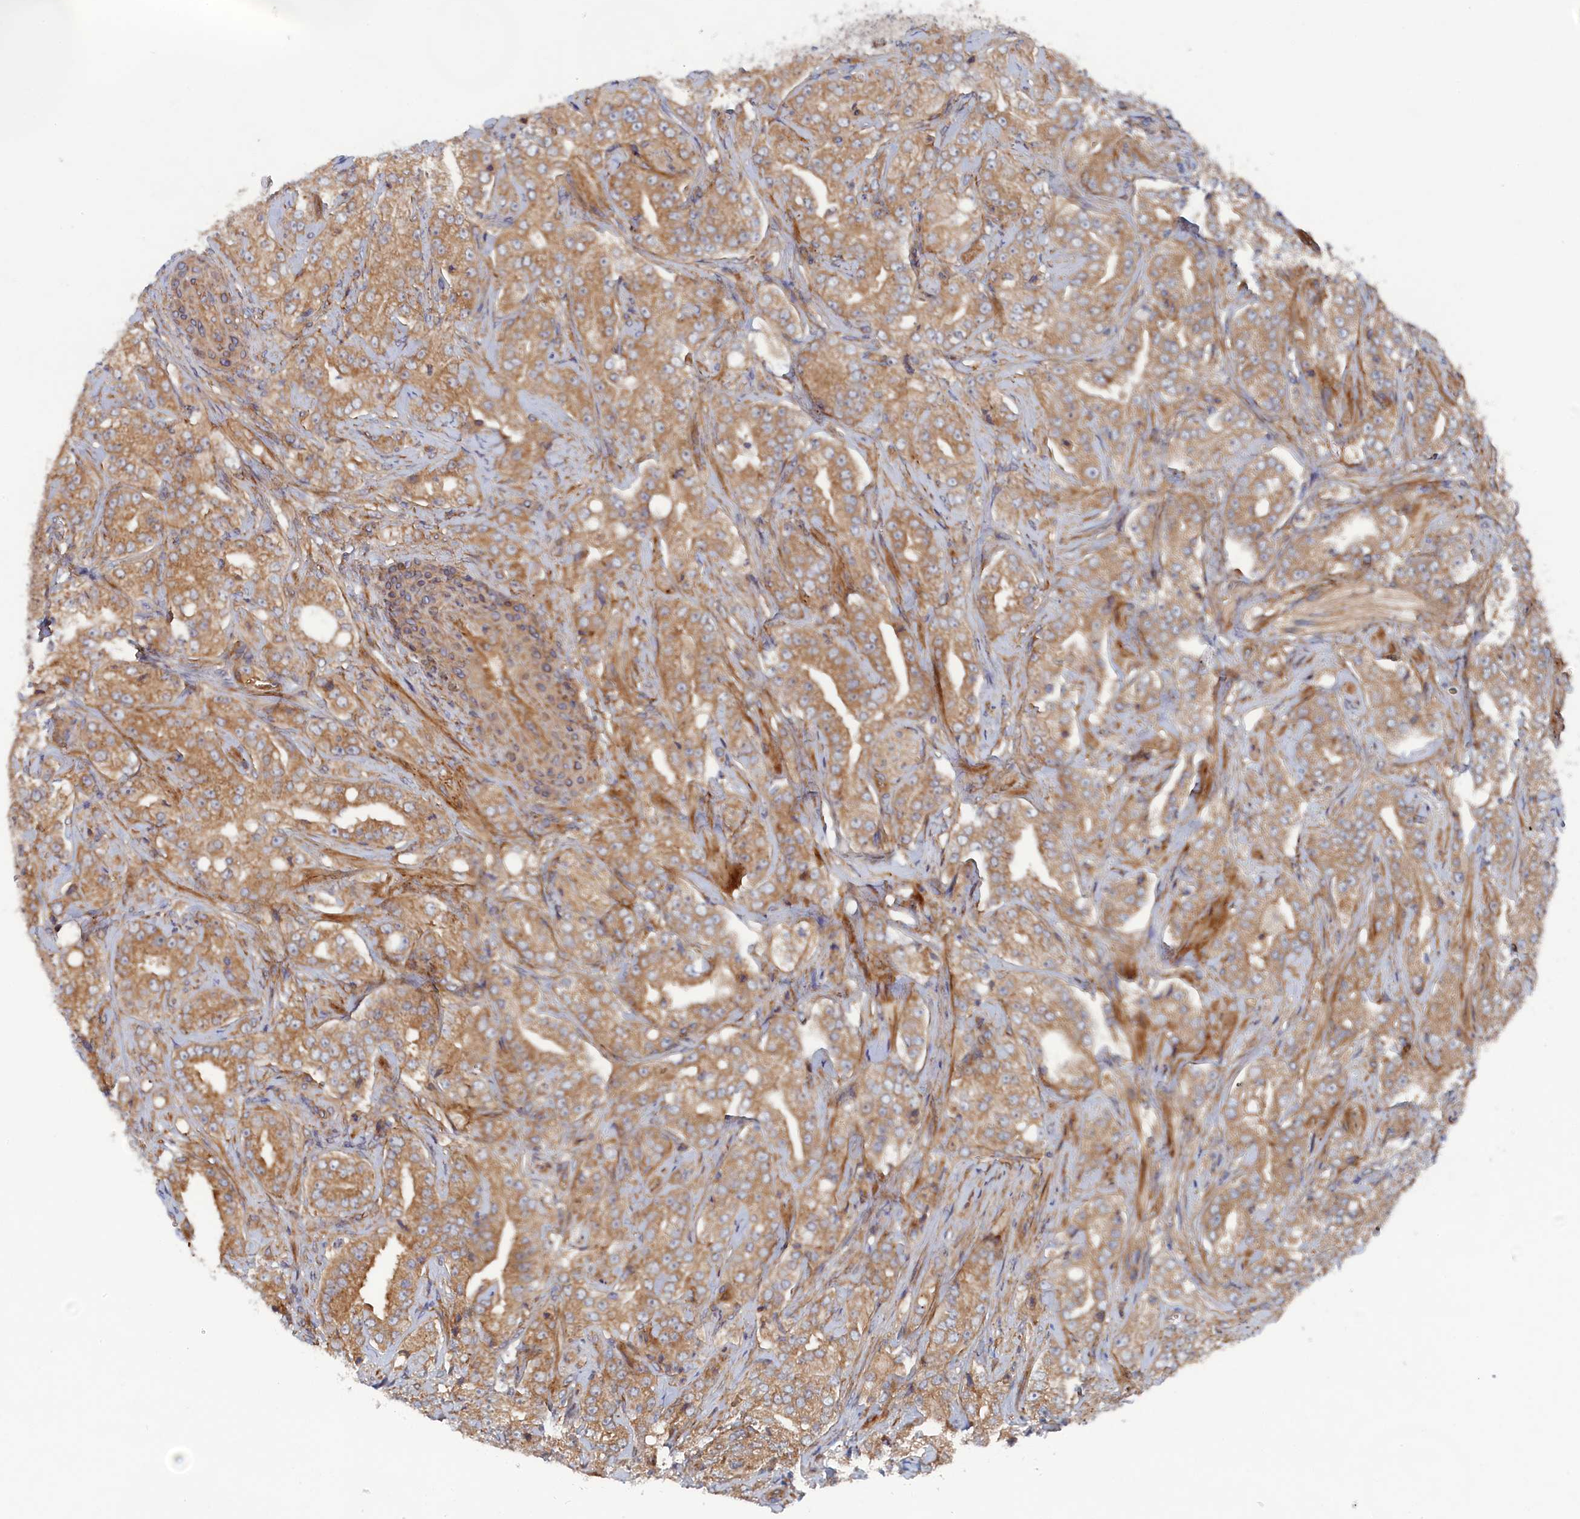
{"staining": {"intensity": "moderate", "quantity": ">75%", "location": "cytoplasmic/membranous"}, "tissue": "prostate cancer", "cell_type": "Tumor cells", "image_type": "cancer", "snomed": [{"axis": "morphology", "description": "Adenocarcinoma, Low grade"}, {"axis": "topography", "description": "Prostate"}], "caption": "Immunohistochemical staining of human prostate cancer (adenocarcinoma (low-grade)) exhibits moderate cytoplasmic/membranous protein expression in about >75% of tumor cells. The staining was performed using DAB (3,3'-diaminobenzidine), with brown indicating positive protein expression. Nuclei are stained blue with hematoxylin.", "gene": "TMEM196", "patient": {"sex": "male", "age": 67}}